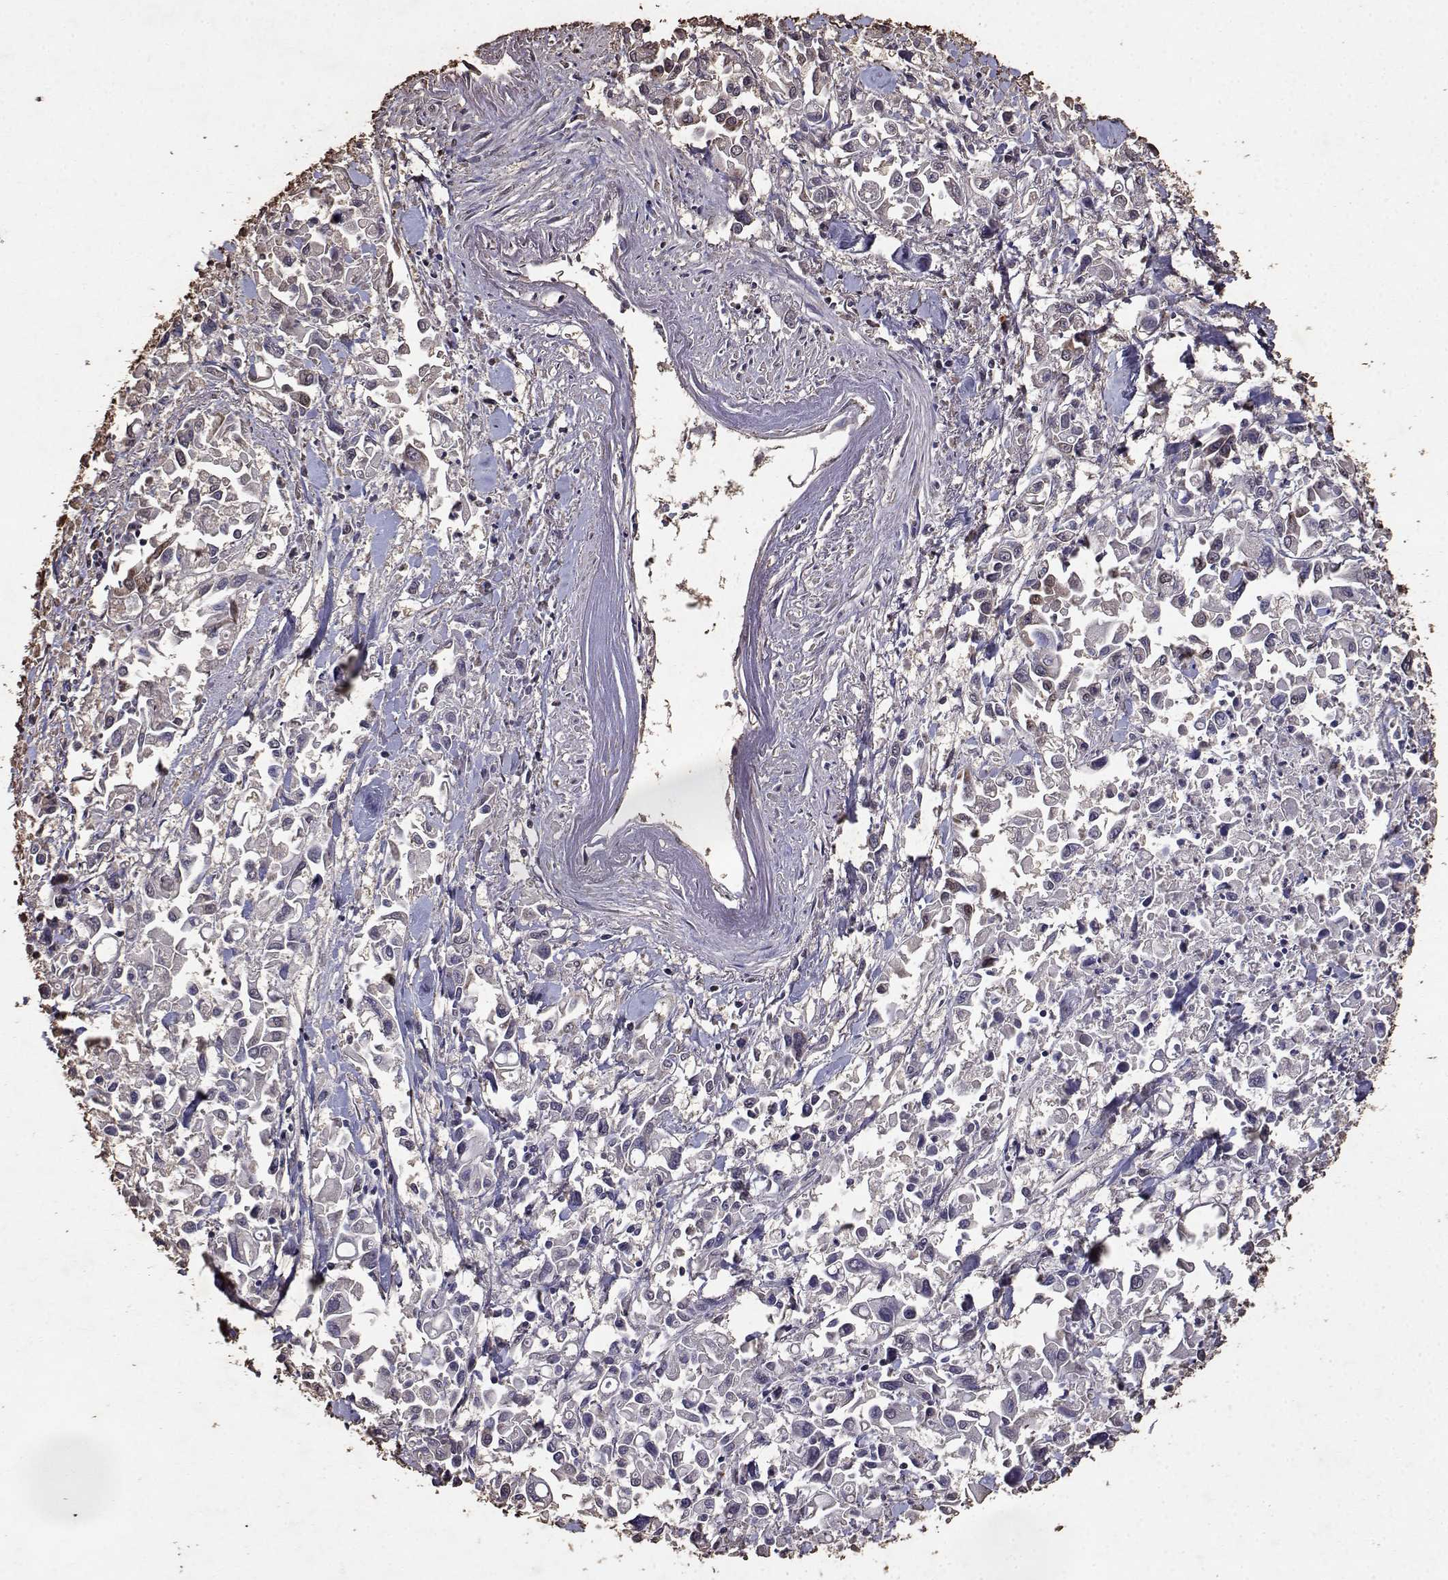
{"staining": {"intensity": "weak", "quantity": "<25%", "location": "nuclear"}, "tissue": "pancreatic cancer", "cell_type": "Tumor cells", "image_type": "cancer", "snomed": [{"axis": "morphology", "description": "Adenocarcinoma, NOS"}, {"axis": "topography", "description": "Pancreas"}], "caption": "Pancreatic cancer stained for a protein using immunohistochemistry (IHC) demonstrates no expression tumor cells.", "gene": "TOE1", "patient": {"sex": "female", "age": 83}}